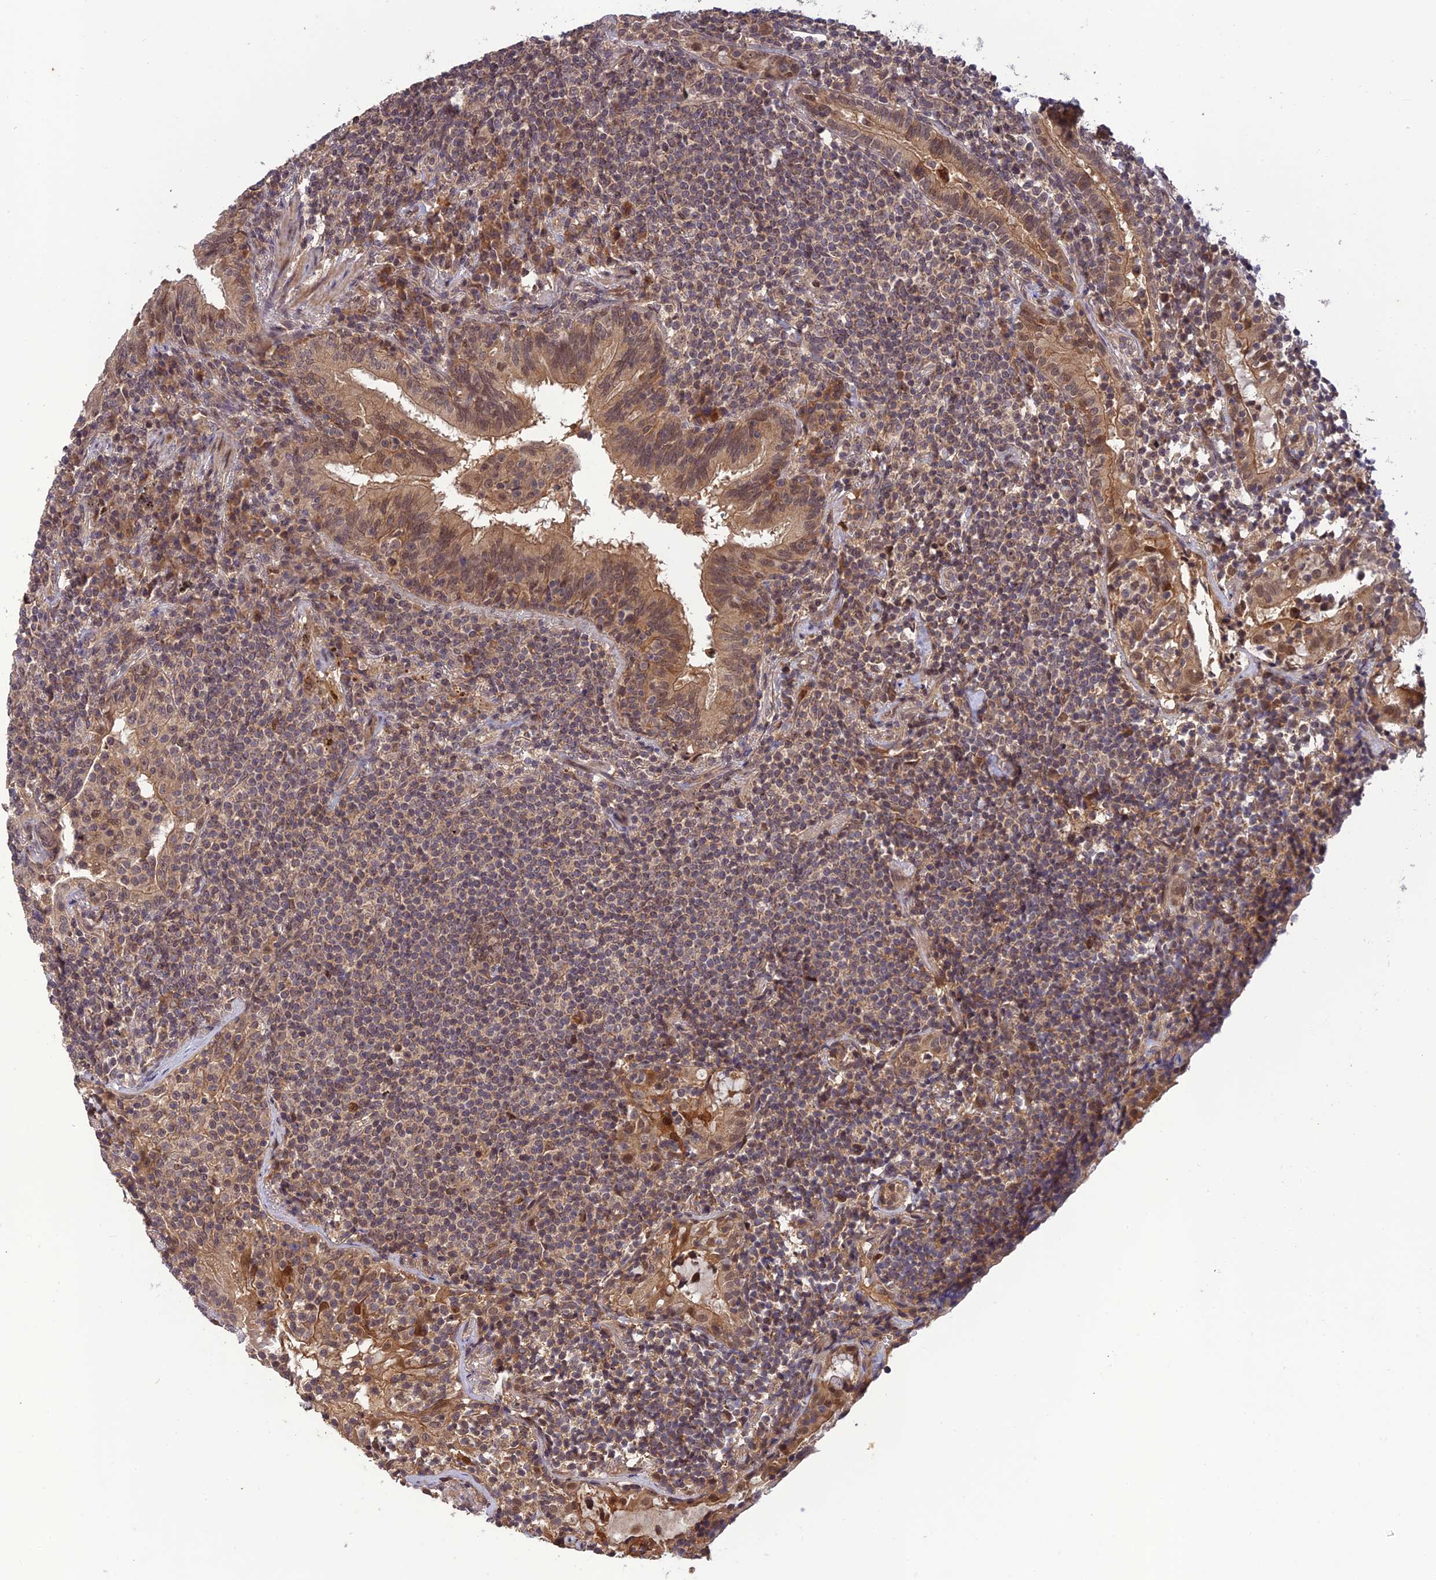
{"staining": {"intensity": "weak", "quantity": "25%-75%", "location": "nuclear"}, "tissue": "lymphoma", "cell_type": "Tumor cells", "image_type": "cancer", "snomed": [{"axis": "morphology", "description": "Malignant lymphoma, non-Hodgkin's type, Low grade"}, {"axis": "topography", "description": "Lung"}], "caption": "IHC image of neoplastic tissue: lymphoma stained using immunohistochemistry (IHC) demonstrates low levels of weak protein expression localized specifically in the nuclear of tumor cells, appearing as a nuclear brown color.", "gene": "REV1", "patient": {"sex": "female", "age": 71}}